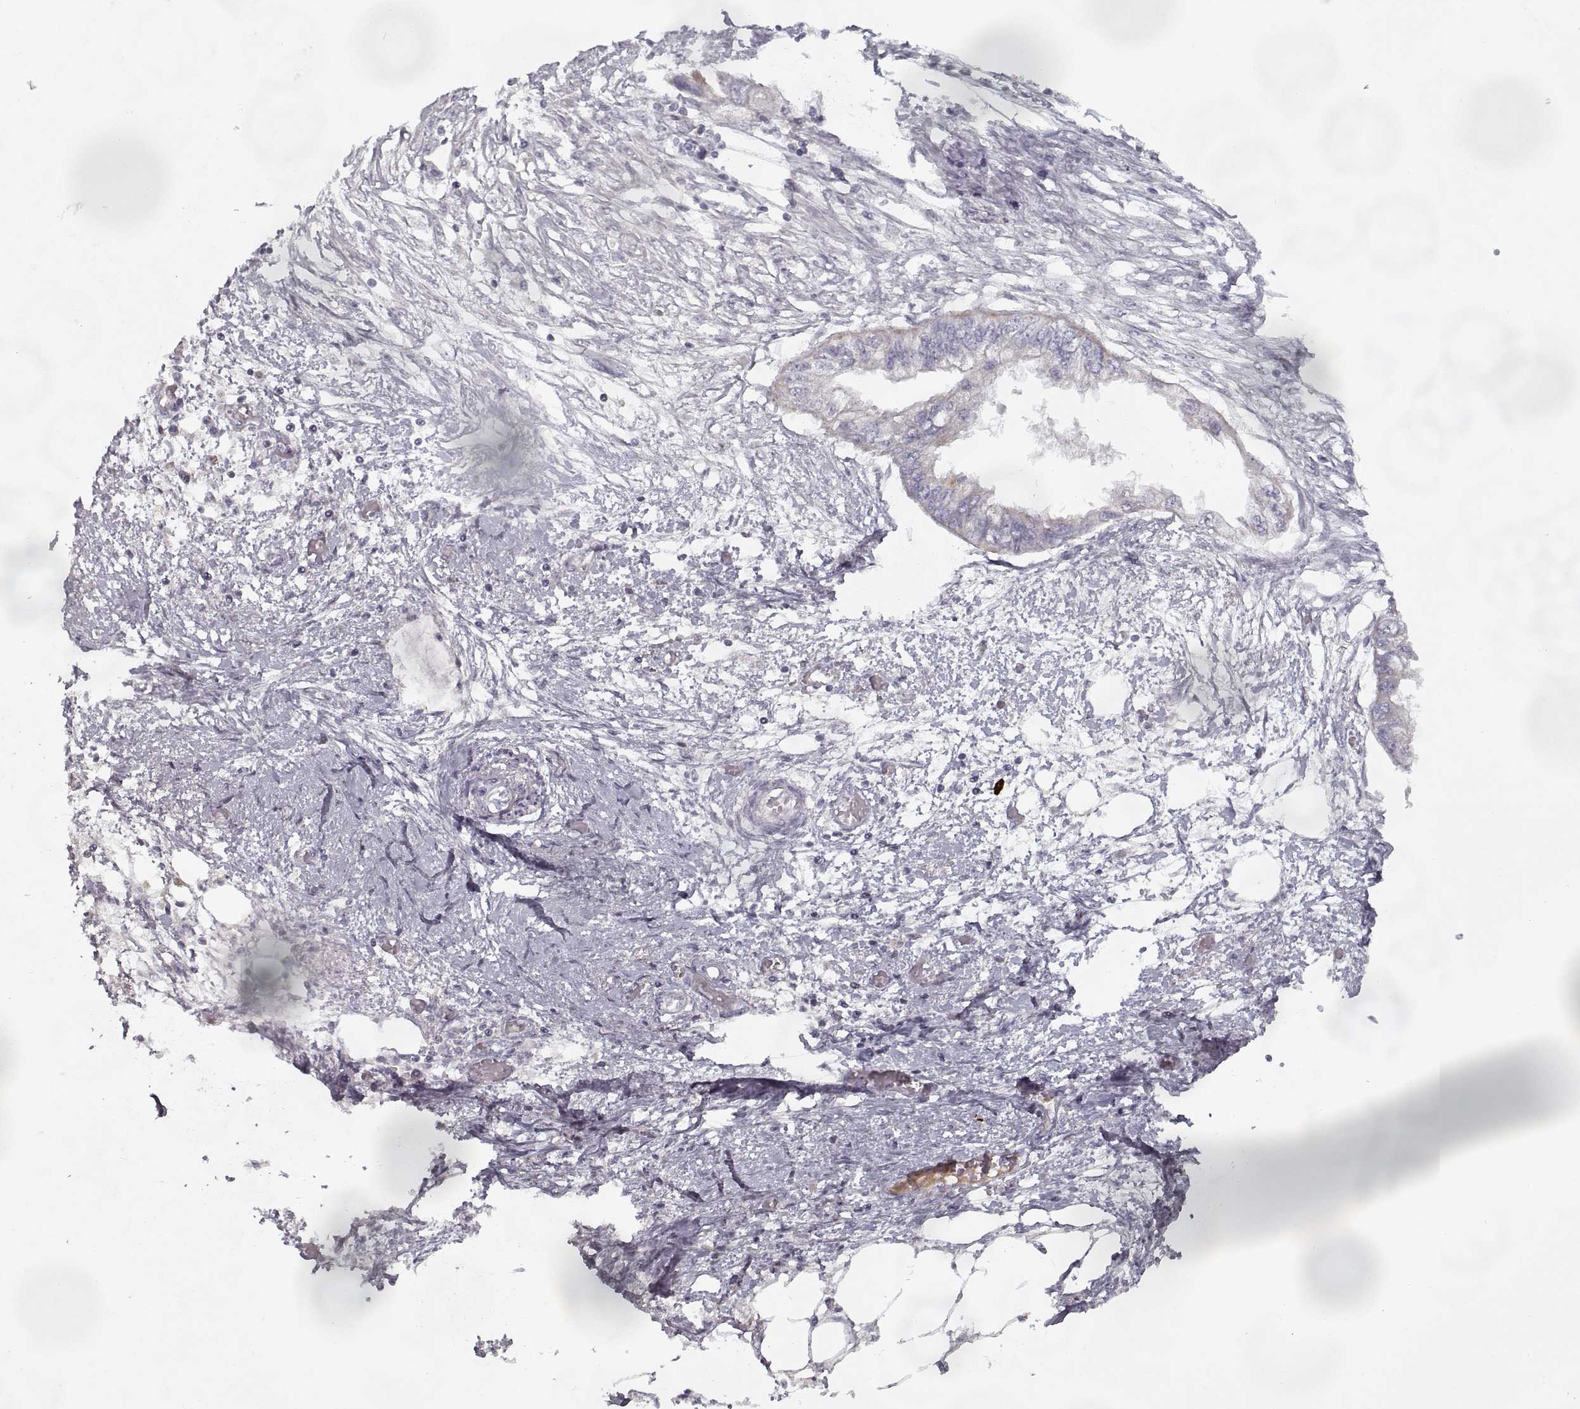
{"staining": {"intensity": "negative", "quantity": "none", "location": "none"}, "tissue": "endometrial cancer", "cell_type": "Tumor cells", "image_type": "cancer", "snomed": [{"axis": "morphology", "description": "Adenocarcinoma, NOS"}, {"axis": "morphology", "description": "Adenocarcinoma, metastatic, NOS"}, {"axis": "topography", "description": "Adipose tissue"}, {"axis": "topography", "description": "Endometrium"}], "caption": "This is an IHC histopathology image of metastatic adenocarcinoma (endometrial). There is no expression in tumor cells.", "gene": "GAD2", "patient": {"sex": "female", "age": 67}}